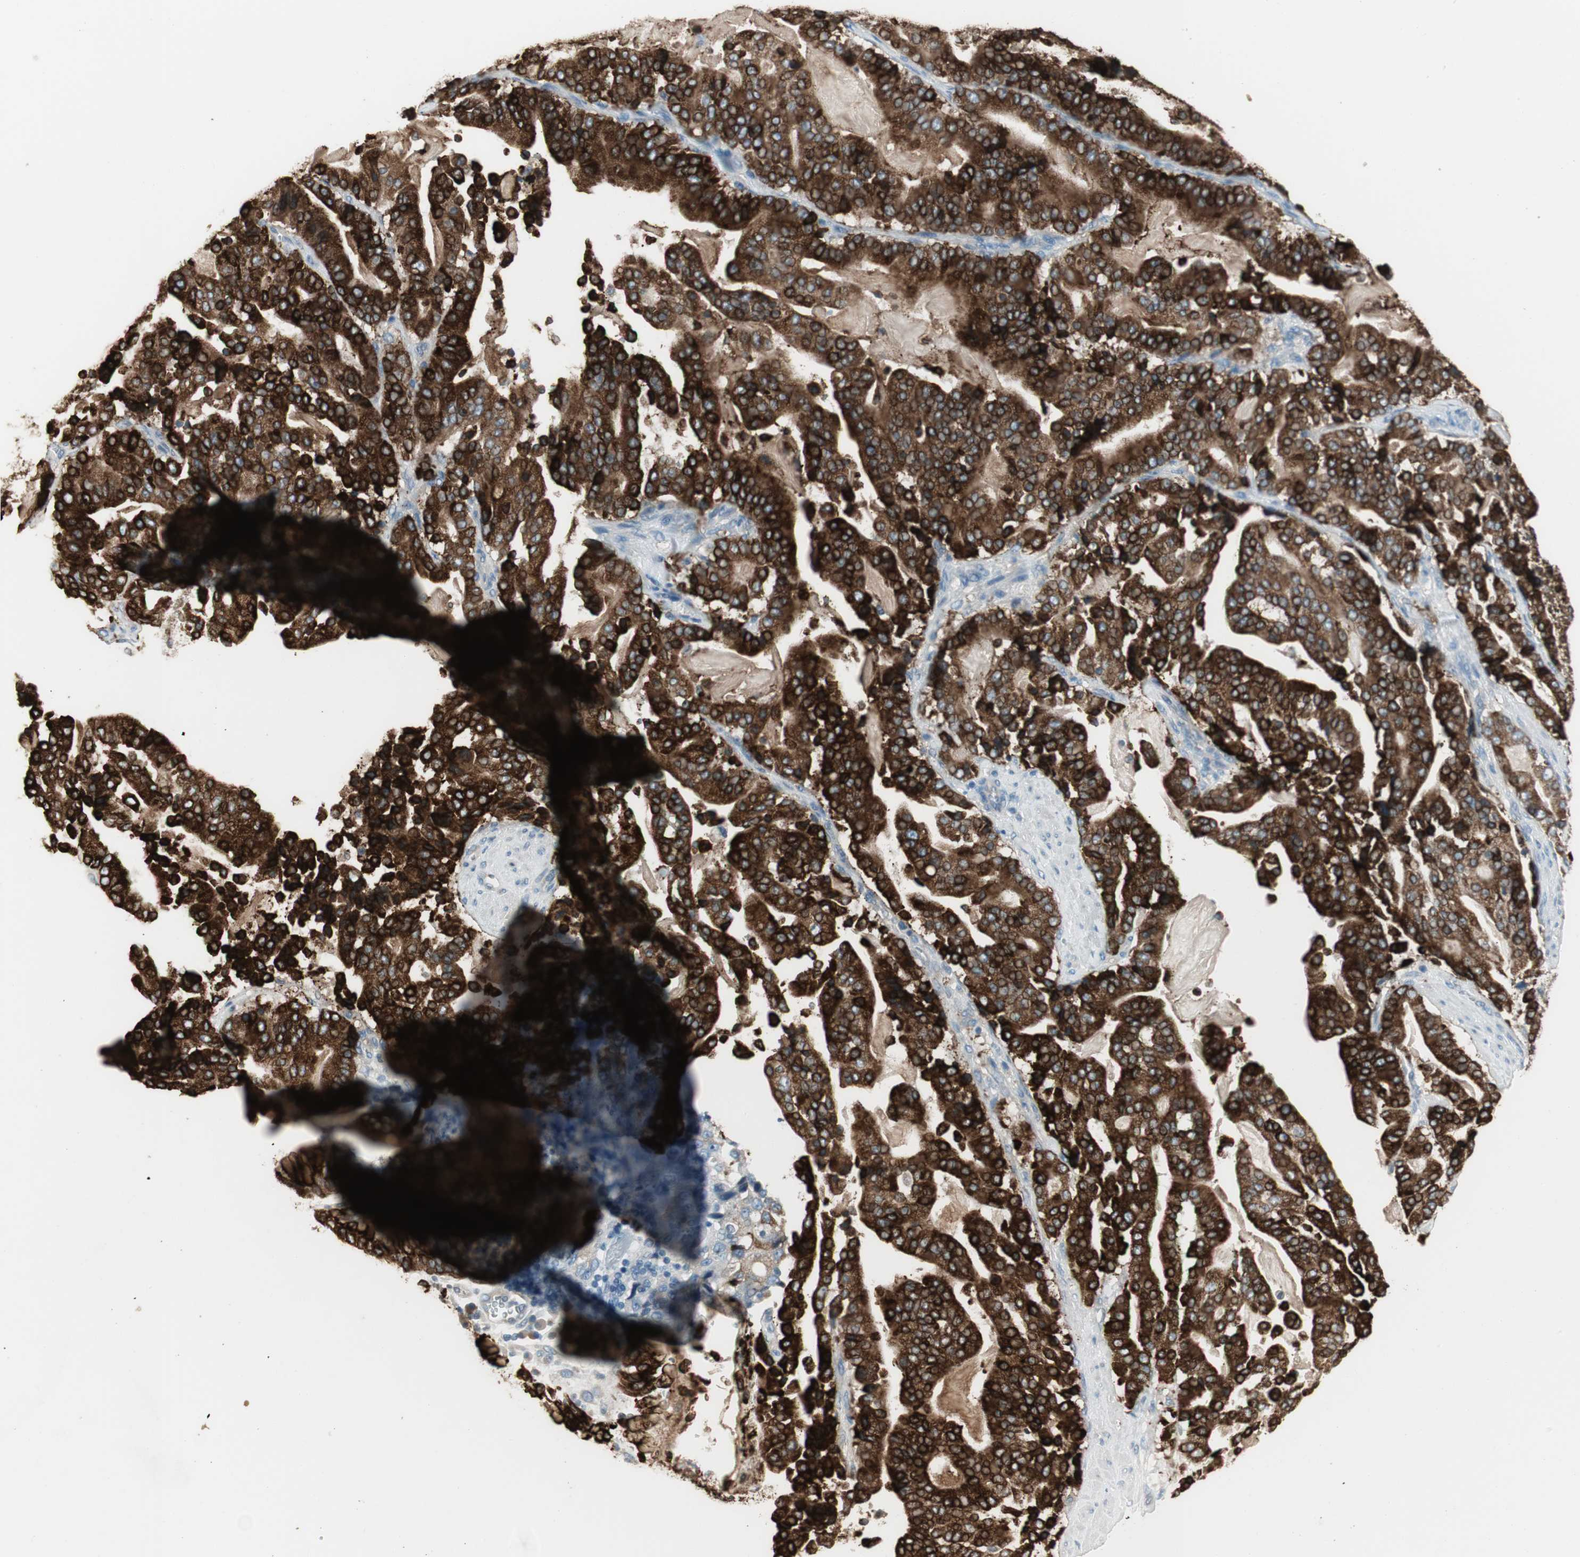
{"staining": {"intensity": "strong", "quantity": ">75%", "location": "cytoplasmic/membranous"}, "tissue": "pancreatic cancer", "cell_type": "Tumor cells", "image_type": "cancer", "snomed": [{"axis": "morphology", "description": "Adenocarcinoma, NOS"}, {"axis": "topography", "description": "Pancreas"}], "caption": "Immunohistochemistry image of neoplastic tissue: pancreatic cancer (adenocarcinoma) stained using immunohistochemistry displays high levels of strong protein expression localized specifically in the cytoplasmic/membranous of tumor cells, appearing as a cytoplasmic/membranous brown color.", "gene": "AGR2", "patient": {"sex": "male", "age": 63}}